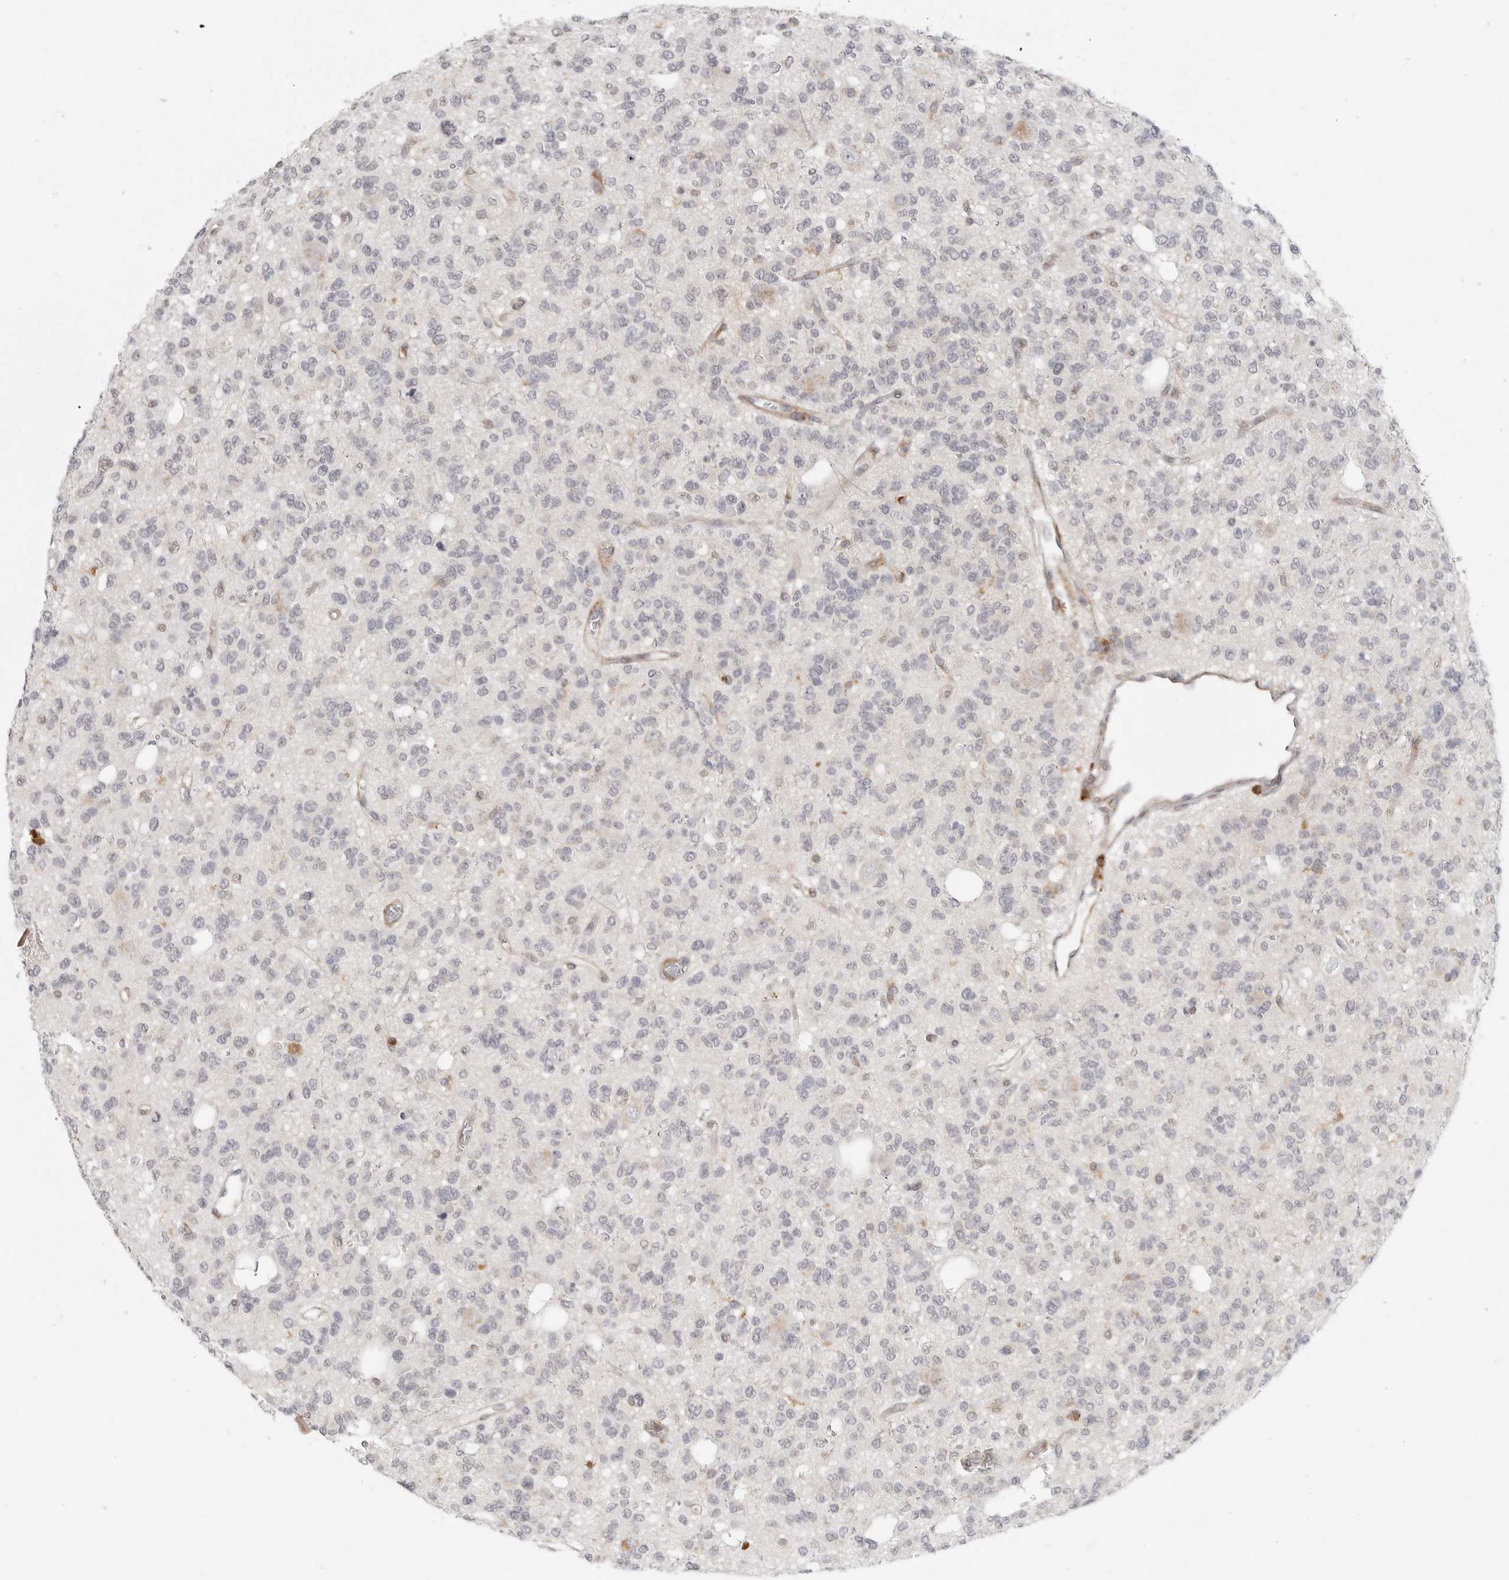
{"staining": {"intensity": "negative", "quantity": "none", "location": "none"}, "tissue": "glioma", "cell_type": "Tumor cells", "image_type": "cancer", "snomed": [{"axis": "morphology", "description": "Glioma, malignant, Low grade"}, {"axis": "topography", "description": "Brain"}], "caption": "Immunohistochemistry (IHC) image of neoplastic tissue: malignant low-grade glioma stained with DAB exhibits no significant protein expression in tumor cells. (DAB immunohistochemistry with hematoxylin counter stain).", "gene": "SH3KBP1", "patient": {"sex": "male", "age": 38}}